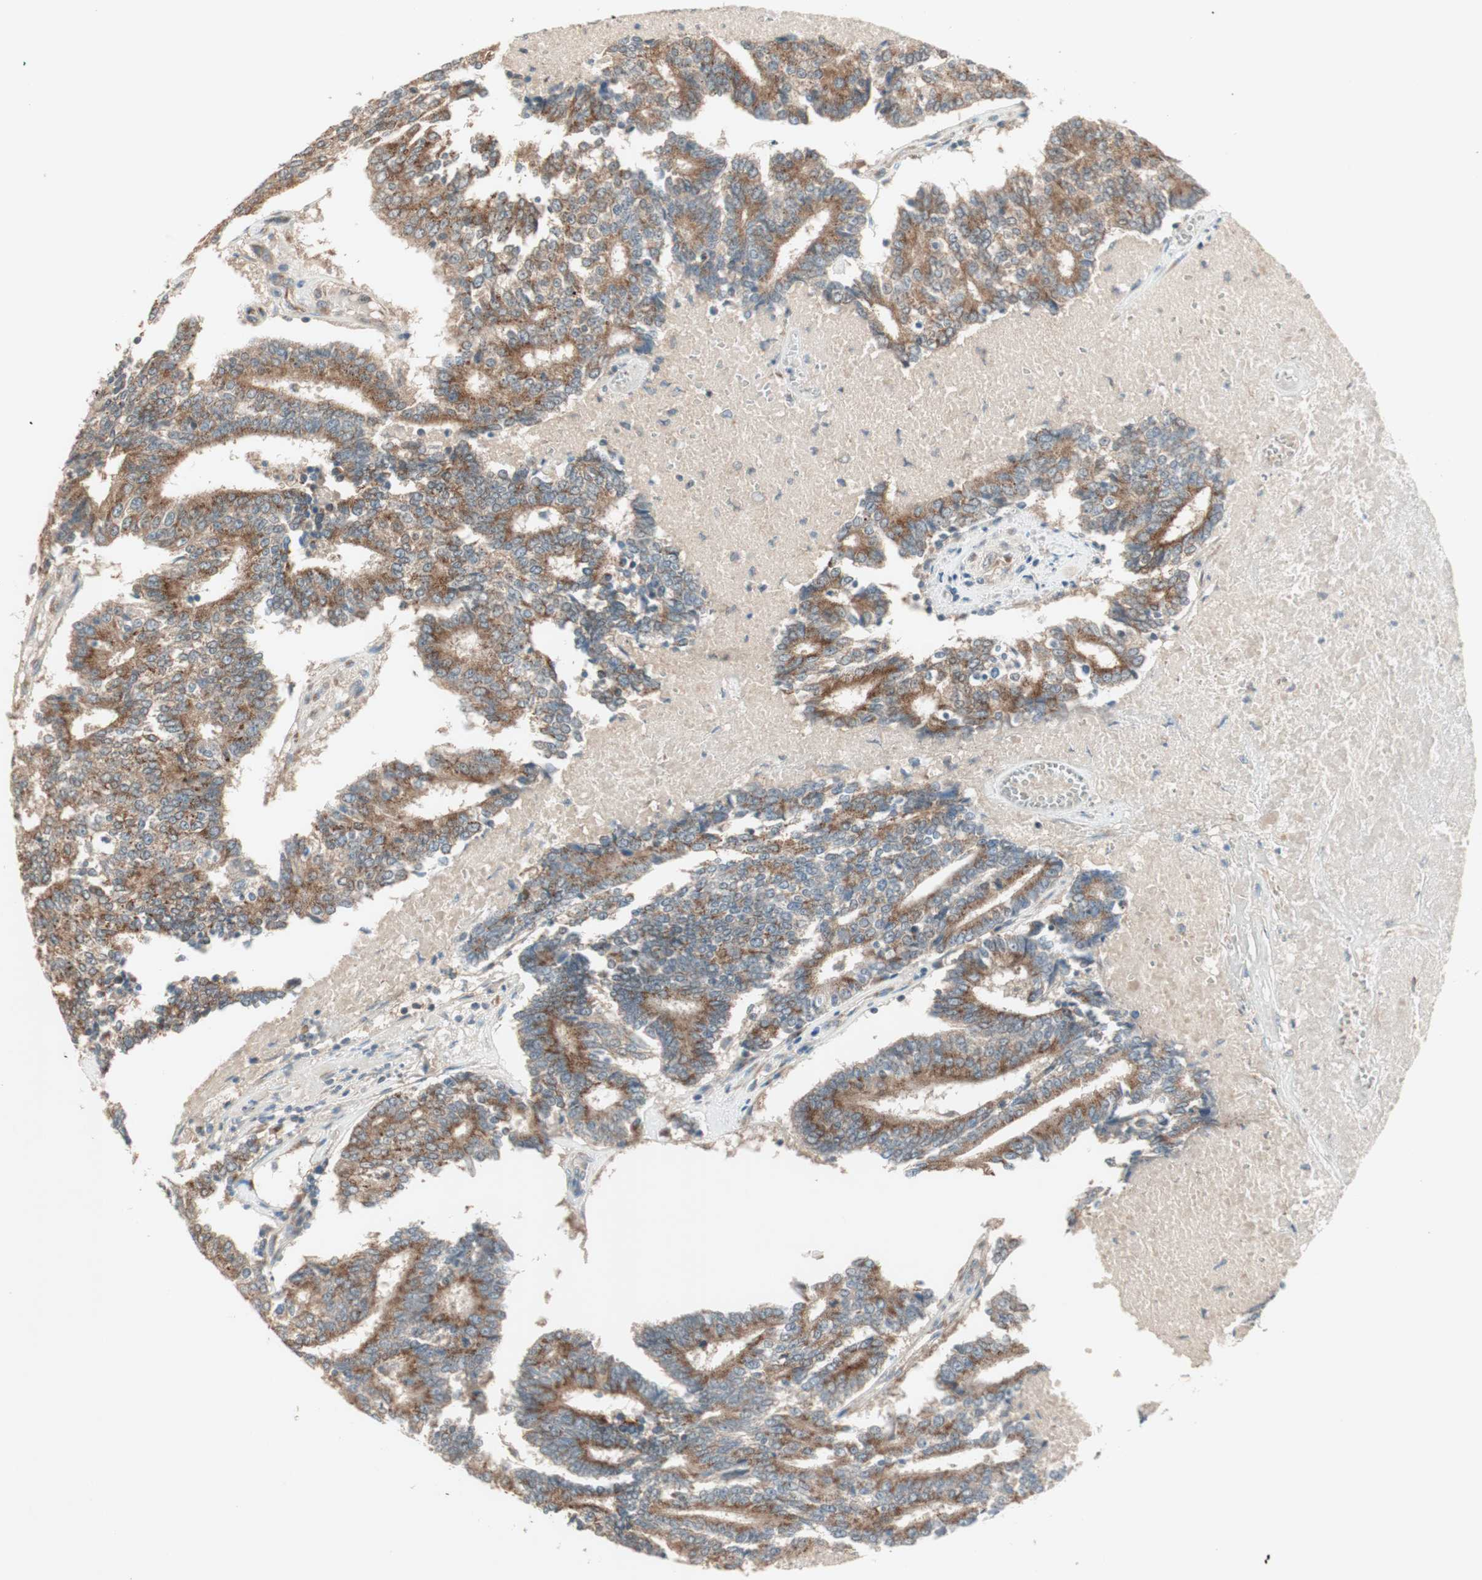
{"staining": {"intensity": "strong", "quantity": ">75%", "location": "cytoplasmic/membranous"}, "tissue": "prostate cancer", "cell_type": "Tumor cells", "image_type": "cancer", "snomed": [{"axis": "morphology", "description": "Adenocarcinoma, High grade"}, {"axis": "topography", "description": "Prostate"}], "caption": "Immunohistochemical staining of high-grade adenocarcinoma (prostate) displays strong cytoplasmic/membranous protein expression in about >75% of tumor cells. (DAB (3,3'-diaminobenzidine) = brown stain, brightfield microscopy at high magnification).", "gene": "SEC16A", "patient": {"sex": "male", "age": 55}}